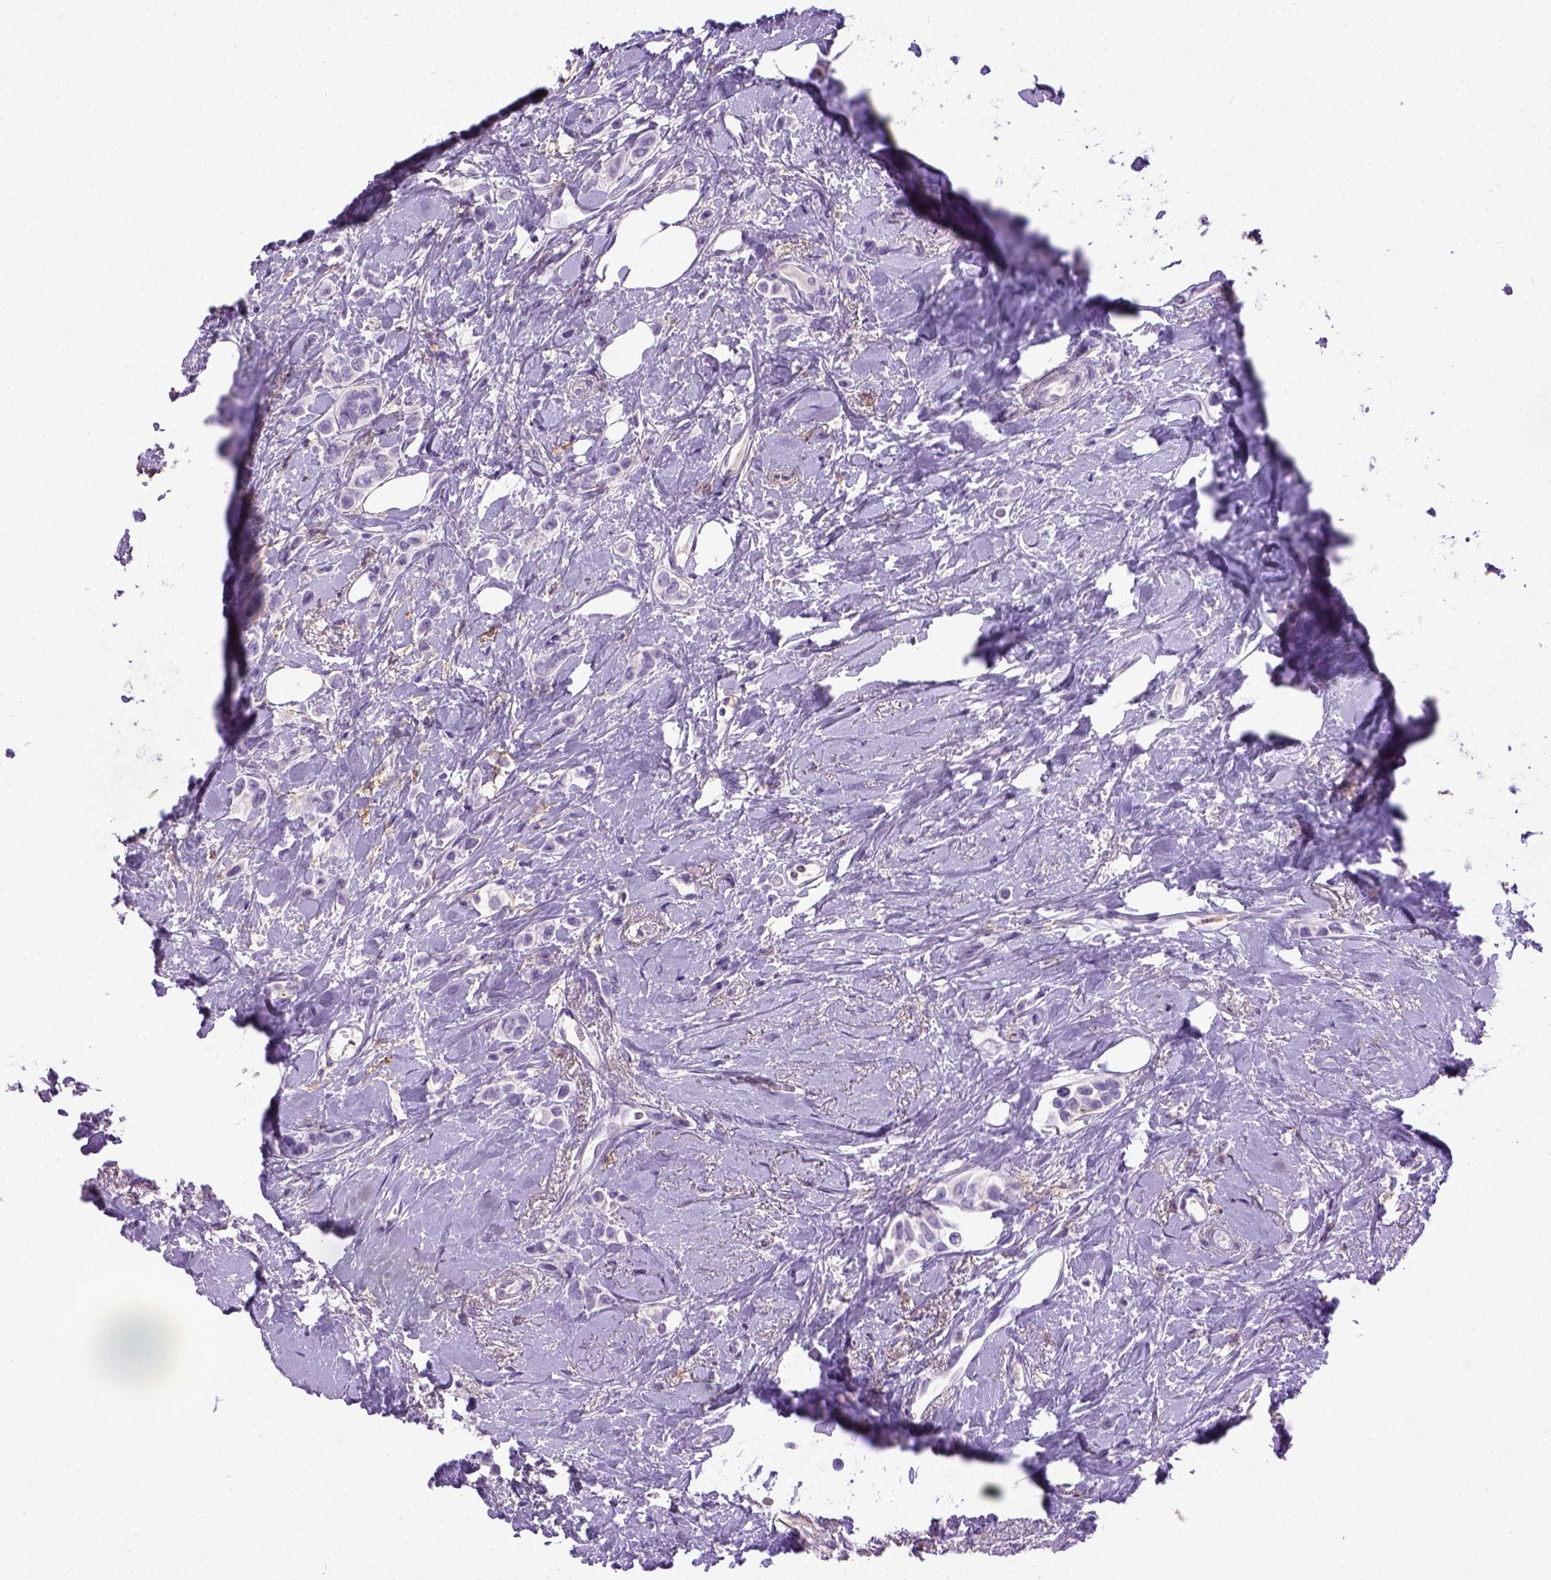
{"staining": {"intensity": "negative", "quantity": "none", "location": "none"}, "tissue": "breast cancer", "cell_type": "Tumor cells", "image_type": "cancer", "snomed": [{"axis": "morphology", "description": "Lobular carcinoma"}, {"axis": "topography", "description": "Breast"}], "caption": "DAB immunohistochemical staining of human lobular carcinoma (breast) reveals no significant staining in tumor cells. (Stains: DAB IHC with hematoxylin counter stain, Microscopy: brightfield microscopy at high magnification).", "gene": "ITGAX", "patient": {"sex": "female", "age": 66}}